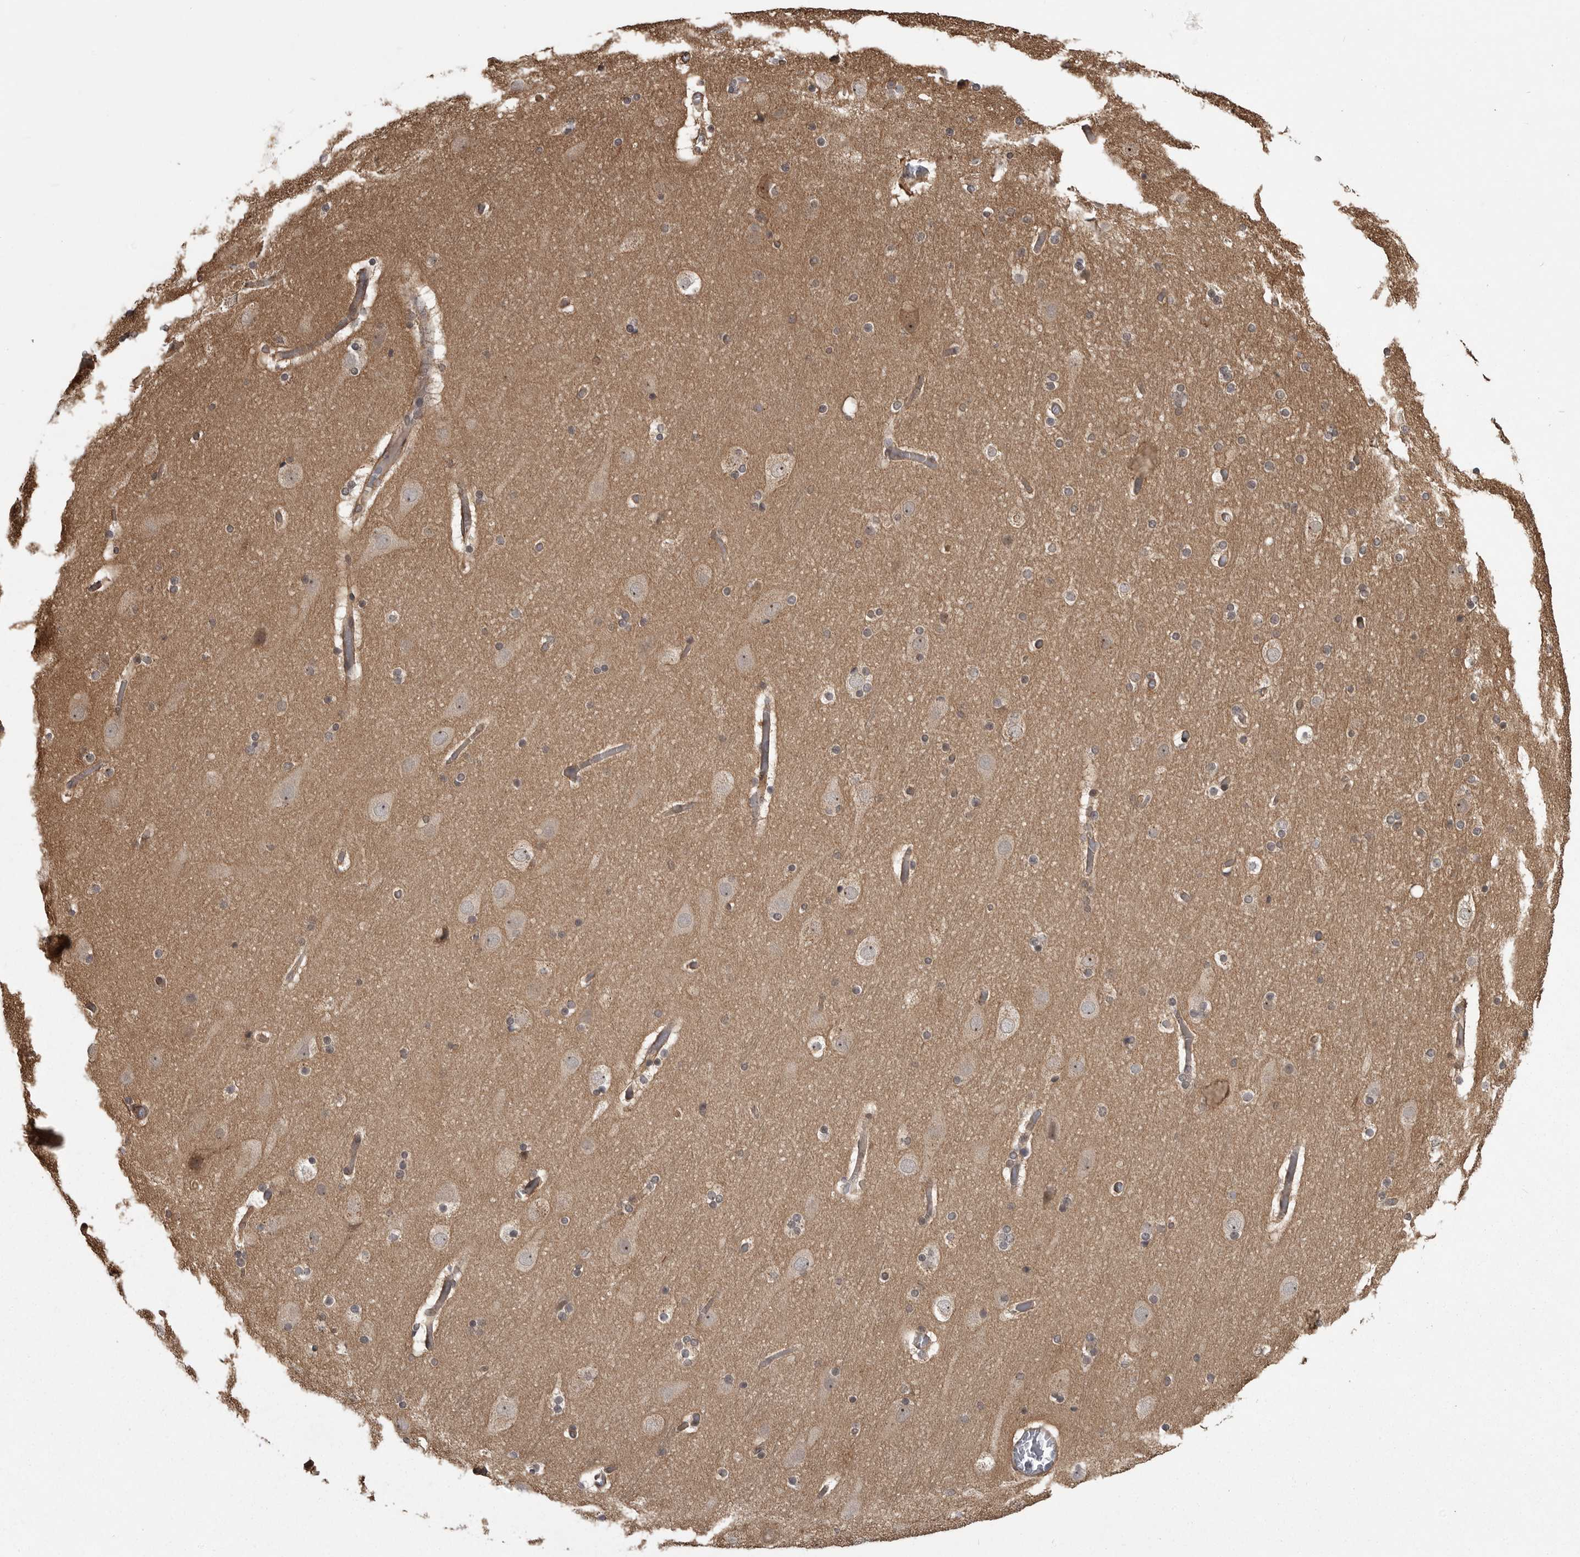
{"staining": {"intensity": "weak", "quantity": "25%-75%", "location": "cytoplasmic/membranous"}, "tissue": "cerebral cortex", "cell_type": "Endothelial cells", "image_type": "normal", "snomed": [{"axis": "morphology", "description": "Normal tissue, NOS"}, {"axis": "topography", "description": "Cerebral cortex"}], "caption": "An immunohistochemistry histopathology image of benign tissue is shown. Protein staining in brown shows weak cytoplasmic/membranous positivity in cerebral cortex within endothelial cells. (DAB (3,3'-diaminobenzidine) = brown stain, brightfield microscopy at high magnification).", "gene": "DNAJC8", "patient": {"sex": "male", "age": 57}}